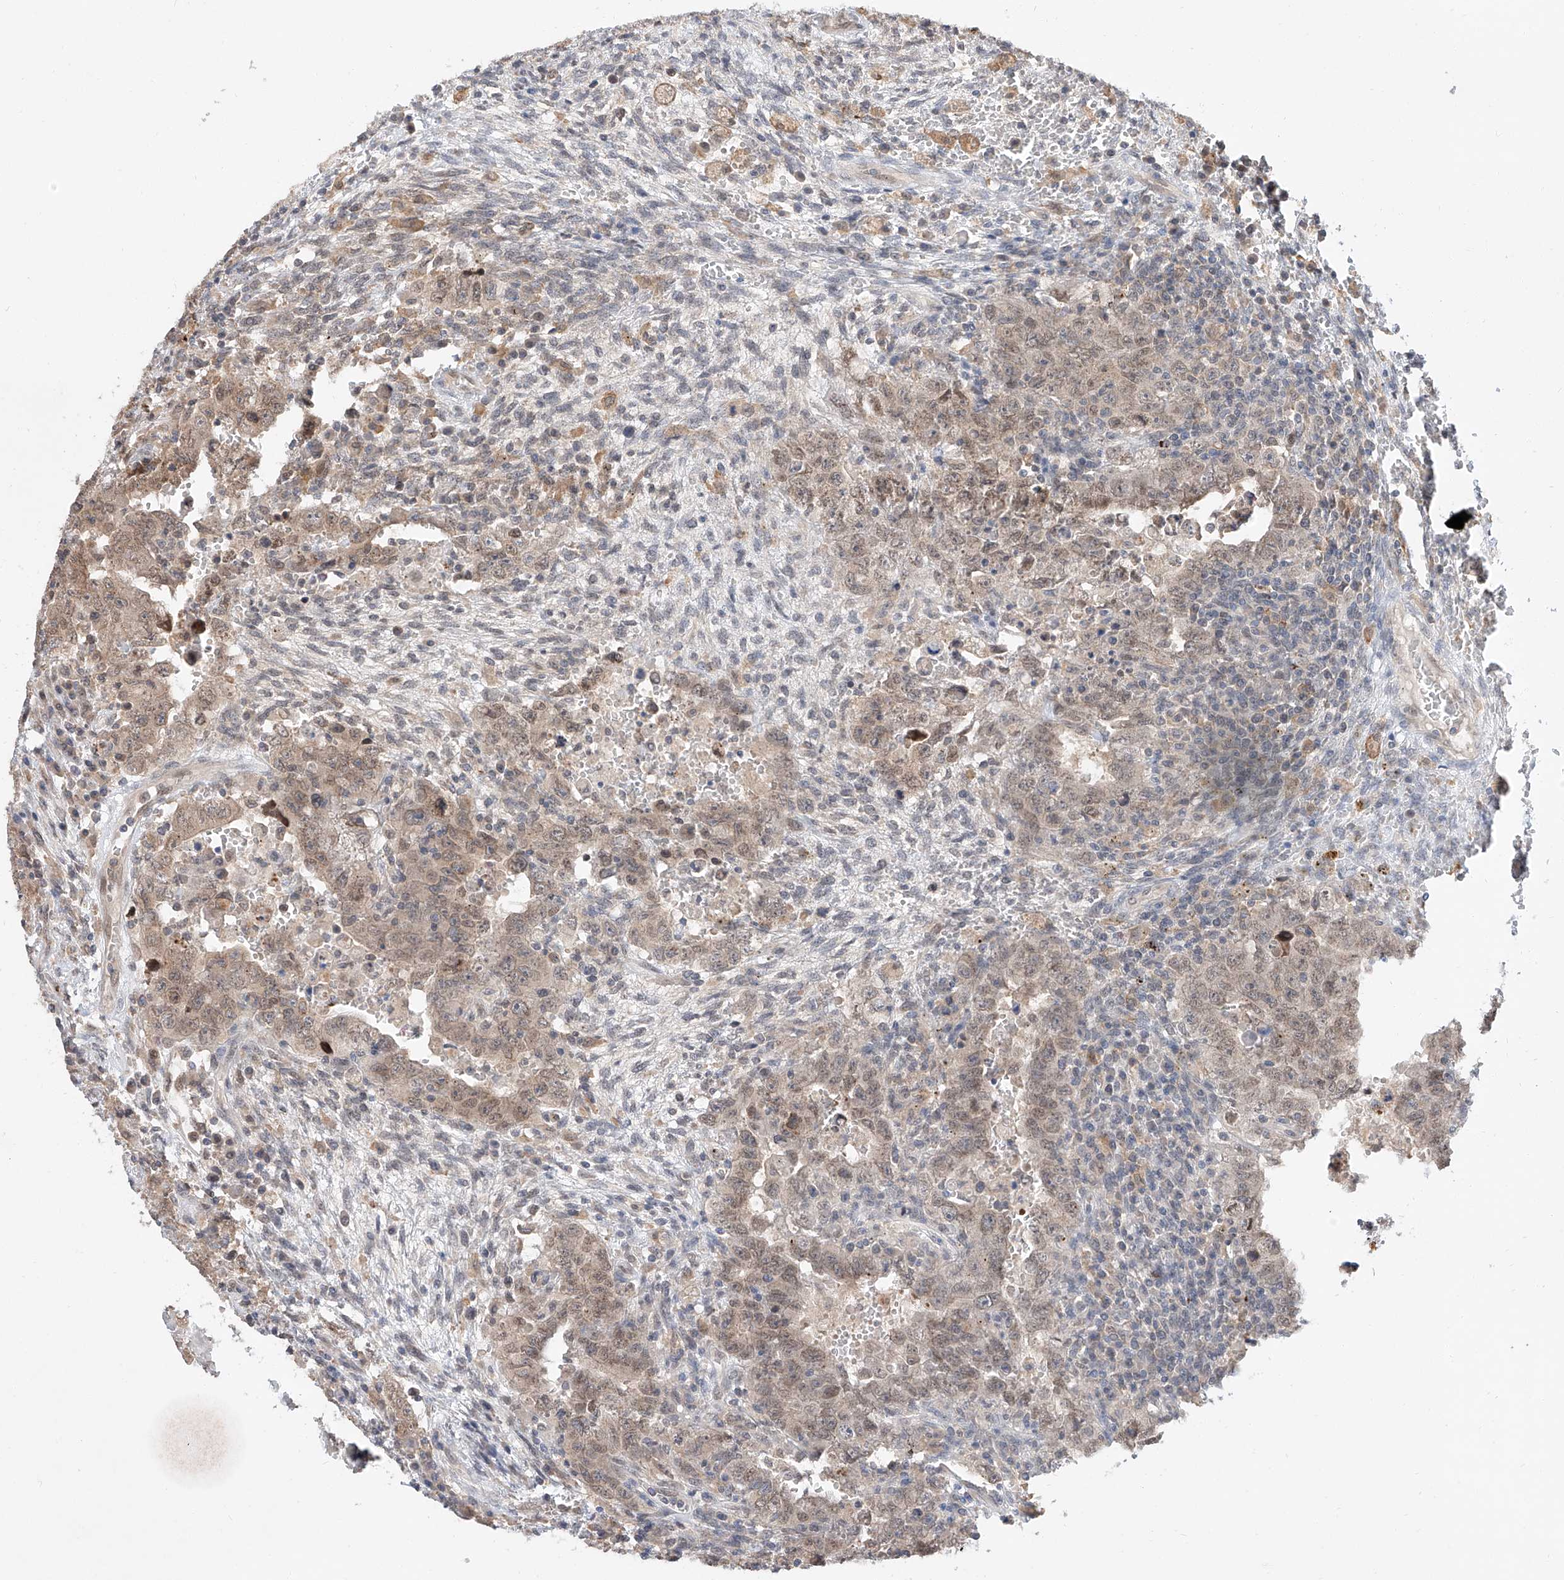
{"staining": {"intensity": "moderate", "quantity": "25%-75%", "location": "cytoplasmic/membranous,nuclear"}, "tissue": "testis cancer", "cell_type": "Tumor cells", "image_type": "cancer", "snomed": [{"axis": "morphology", "description": "Carcinoma, Embryonal, NOS"}, {"axis": "topography", "description": "Testis"}], "caption": "Testis embryonal carcinoma tissue reveals moderate cytoplasmic/membranous and nuclear positivity in approximately 25%-75% of tumor cells", "gene": "DIRAS3", "patient": {"sex": "male", "age": 26}}